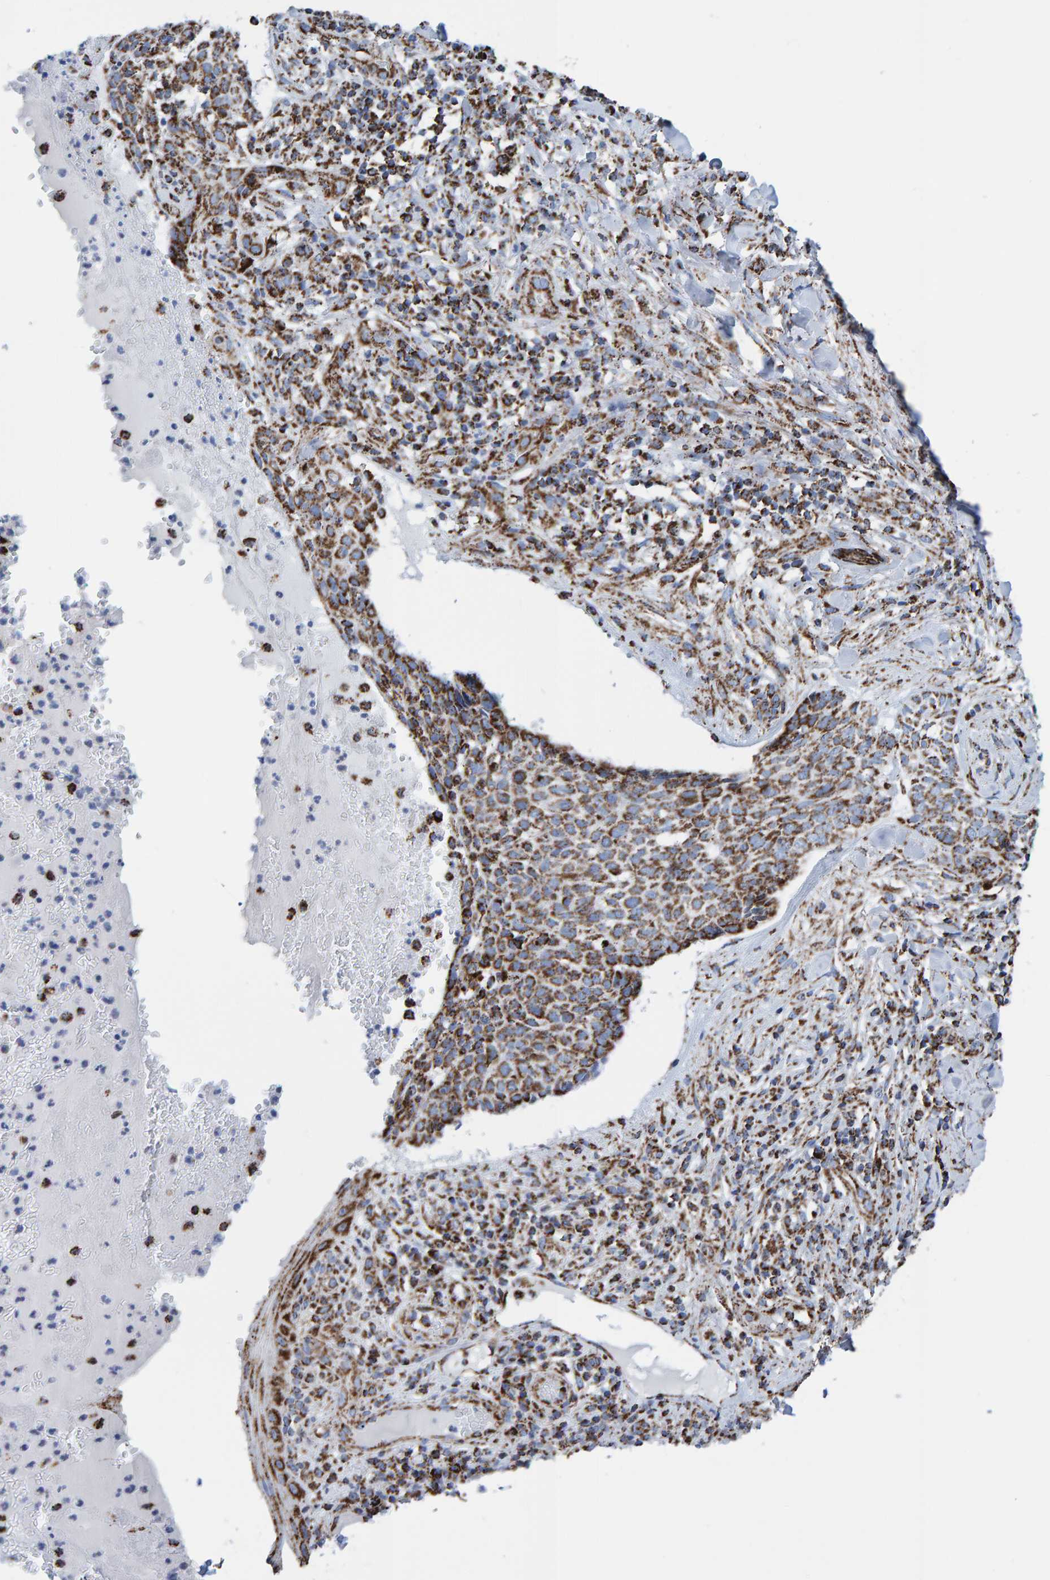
{"staining": {"intensity": "strong", "quantity": ">75%", "location": "cytoplasmic/membranous"}, "tissue": "skin cancer", "cell_type": "Tumor cells", "image_type": "cancer", "snomed": [{"axis": "morphology", "description": "Normal tissue, NOS"}, {"axis": "morphology", "description": "Basal cell carcinoma"}, {"axis": "topography", "description": "Skin"}], "caption": "DAB (3,3'-diaminobenzidine) immunohistochemical staining of basal cell carcinoma (skin) reveals strong cytoplasmic/membranous protein positivity in approximately >75% of tumor cells.", "gene": "ENSG00000262660", "patient": {"sex": "male", "age": 67}}